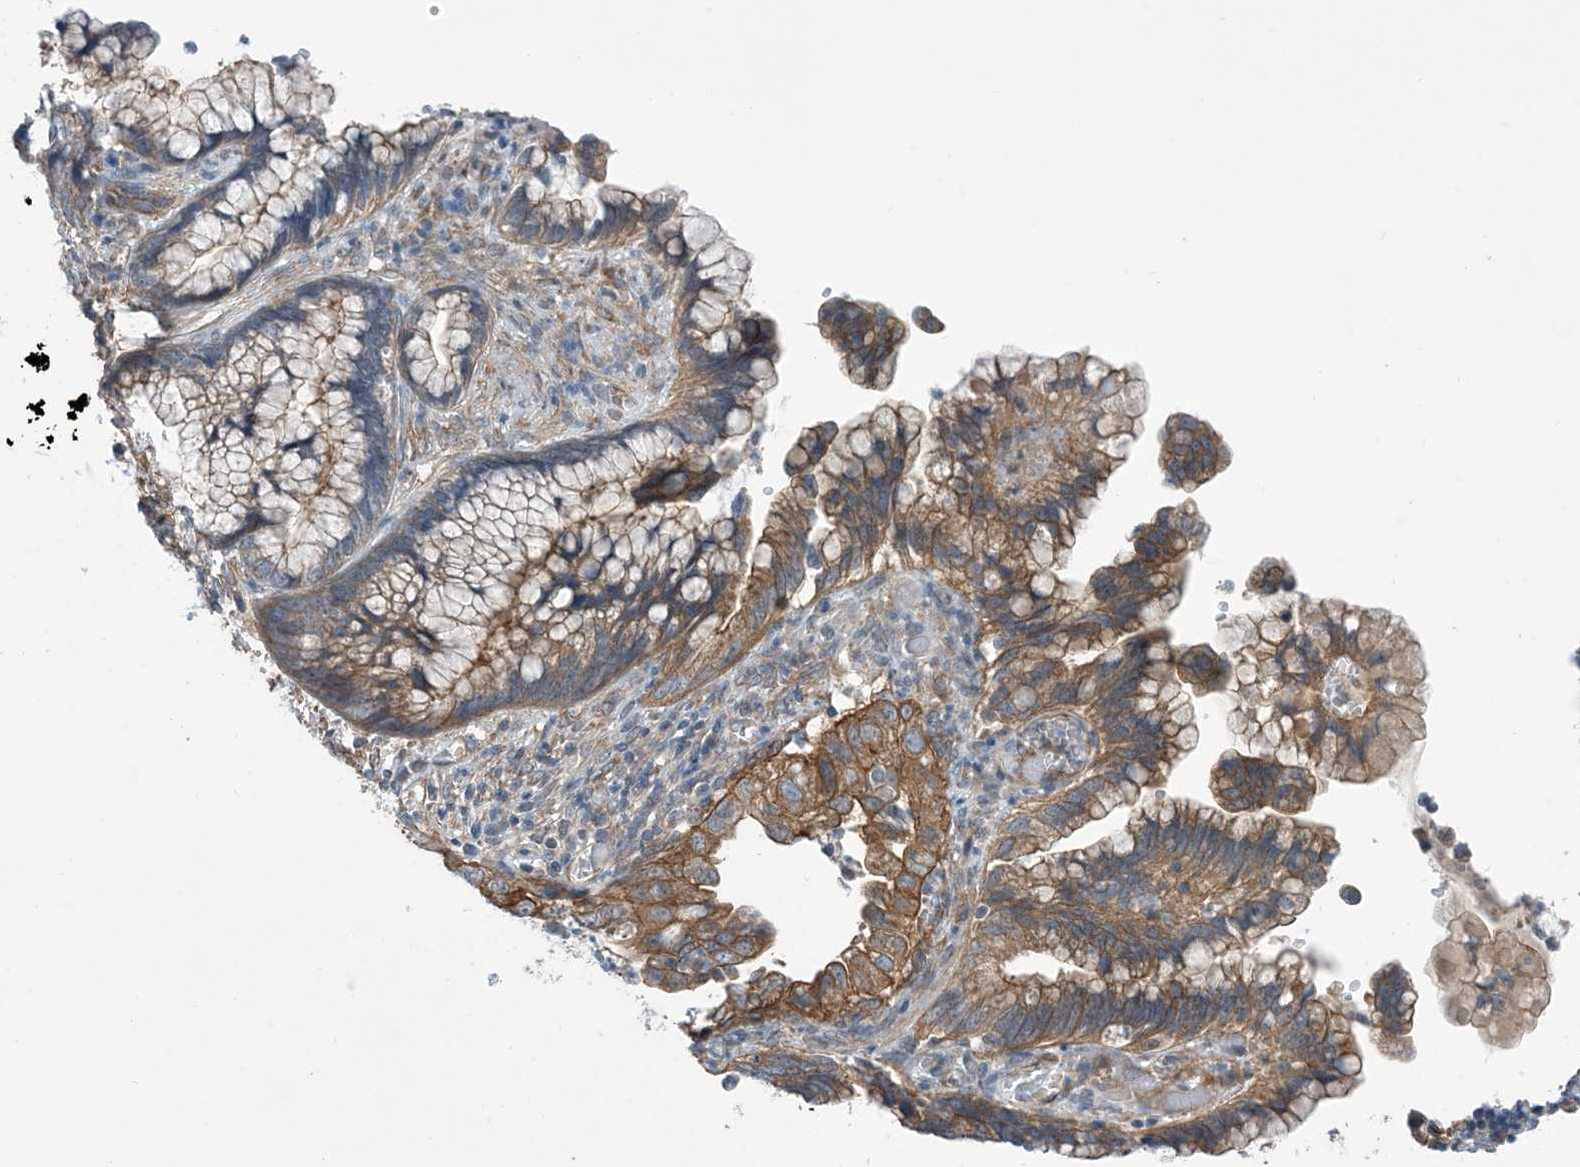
{"staining": {"intensity": "moderate", "quantity": "25%-75%", "location": "cytoplasmic/membranous"}, "tissue": "cervical cancer", "cell_type": "Tumor cells", "image_type": "cancer", "snomed": [{"axis": "morphology", "description": "Adenocarcinoma, NOS"}, {"axis": "topography", "description": "Cervix"}], "caption": "Human cervical adenocarcinoma stained with a protein marker shows moderate staining in tumor cells.", "gene": "EHBP1", "patient": {"sex": "female", "age": 44}}